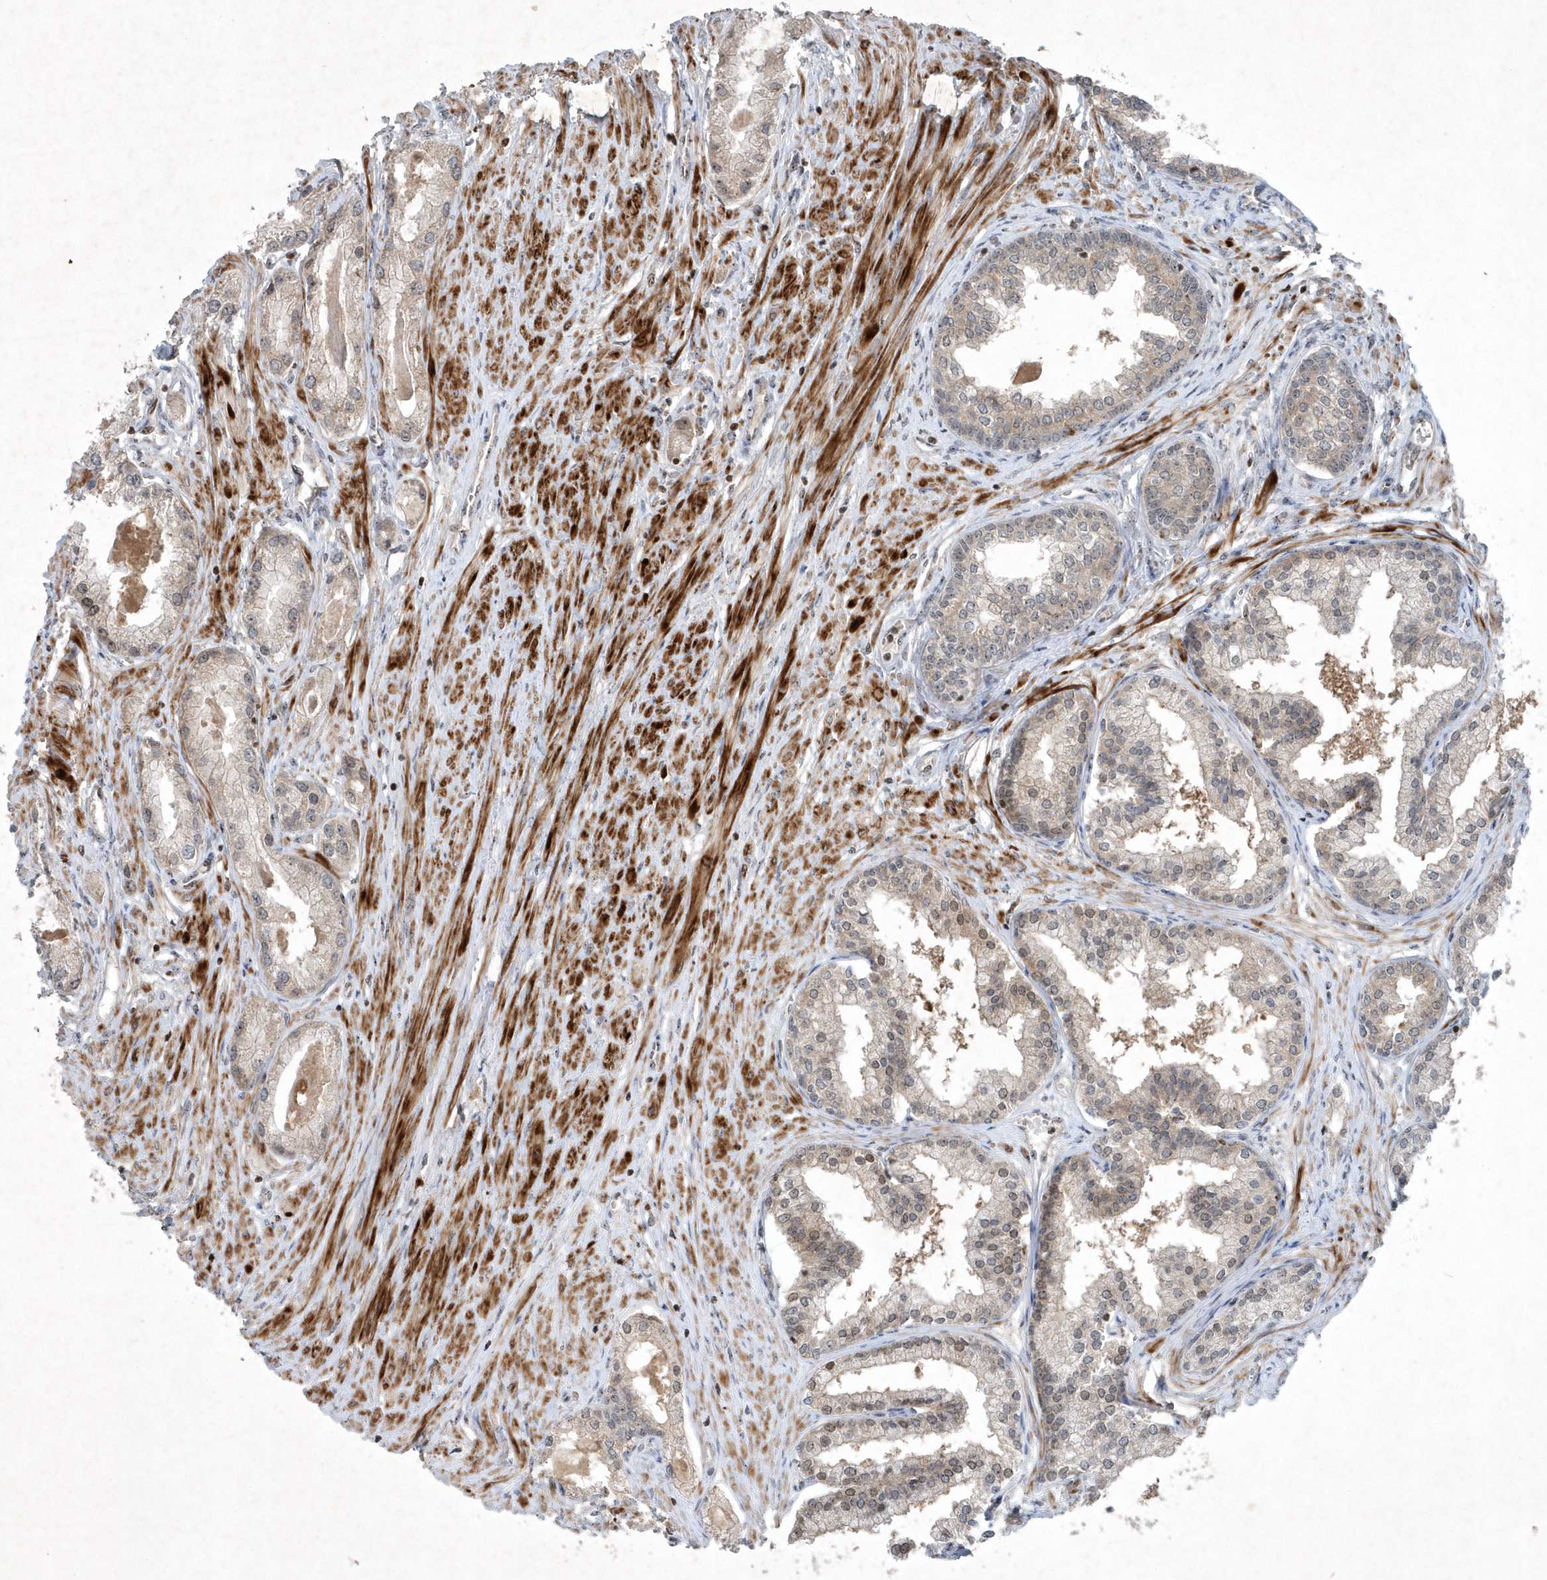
{"staining": {"intensity": "weak", "quantity": "<25%", "location": "nuclear"}, "tissue": "prostate cancer", "cell_type": "Tumor cells", "image_type": "cancer", "snomed": [{"axis": "morphology", "description": "Adenocarcinoma, Low grade"}, {"axis": "topography", "description": "Prostate"}], "caption": "Immunohistochemistry image of prostate cancer (low-grade adenocarcinoma) stained for a protein (brown), which displays no staining in tumor cells.", "gene": "QTRT2", "patient": {"sex": "male", "age": 62}}